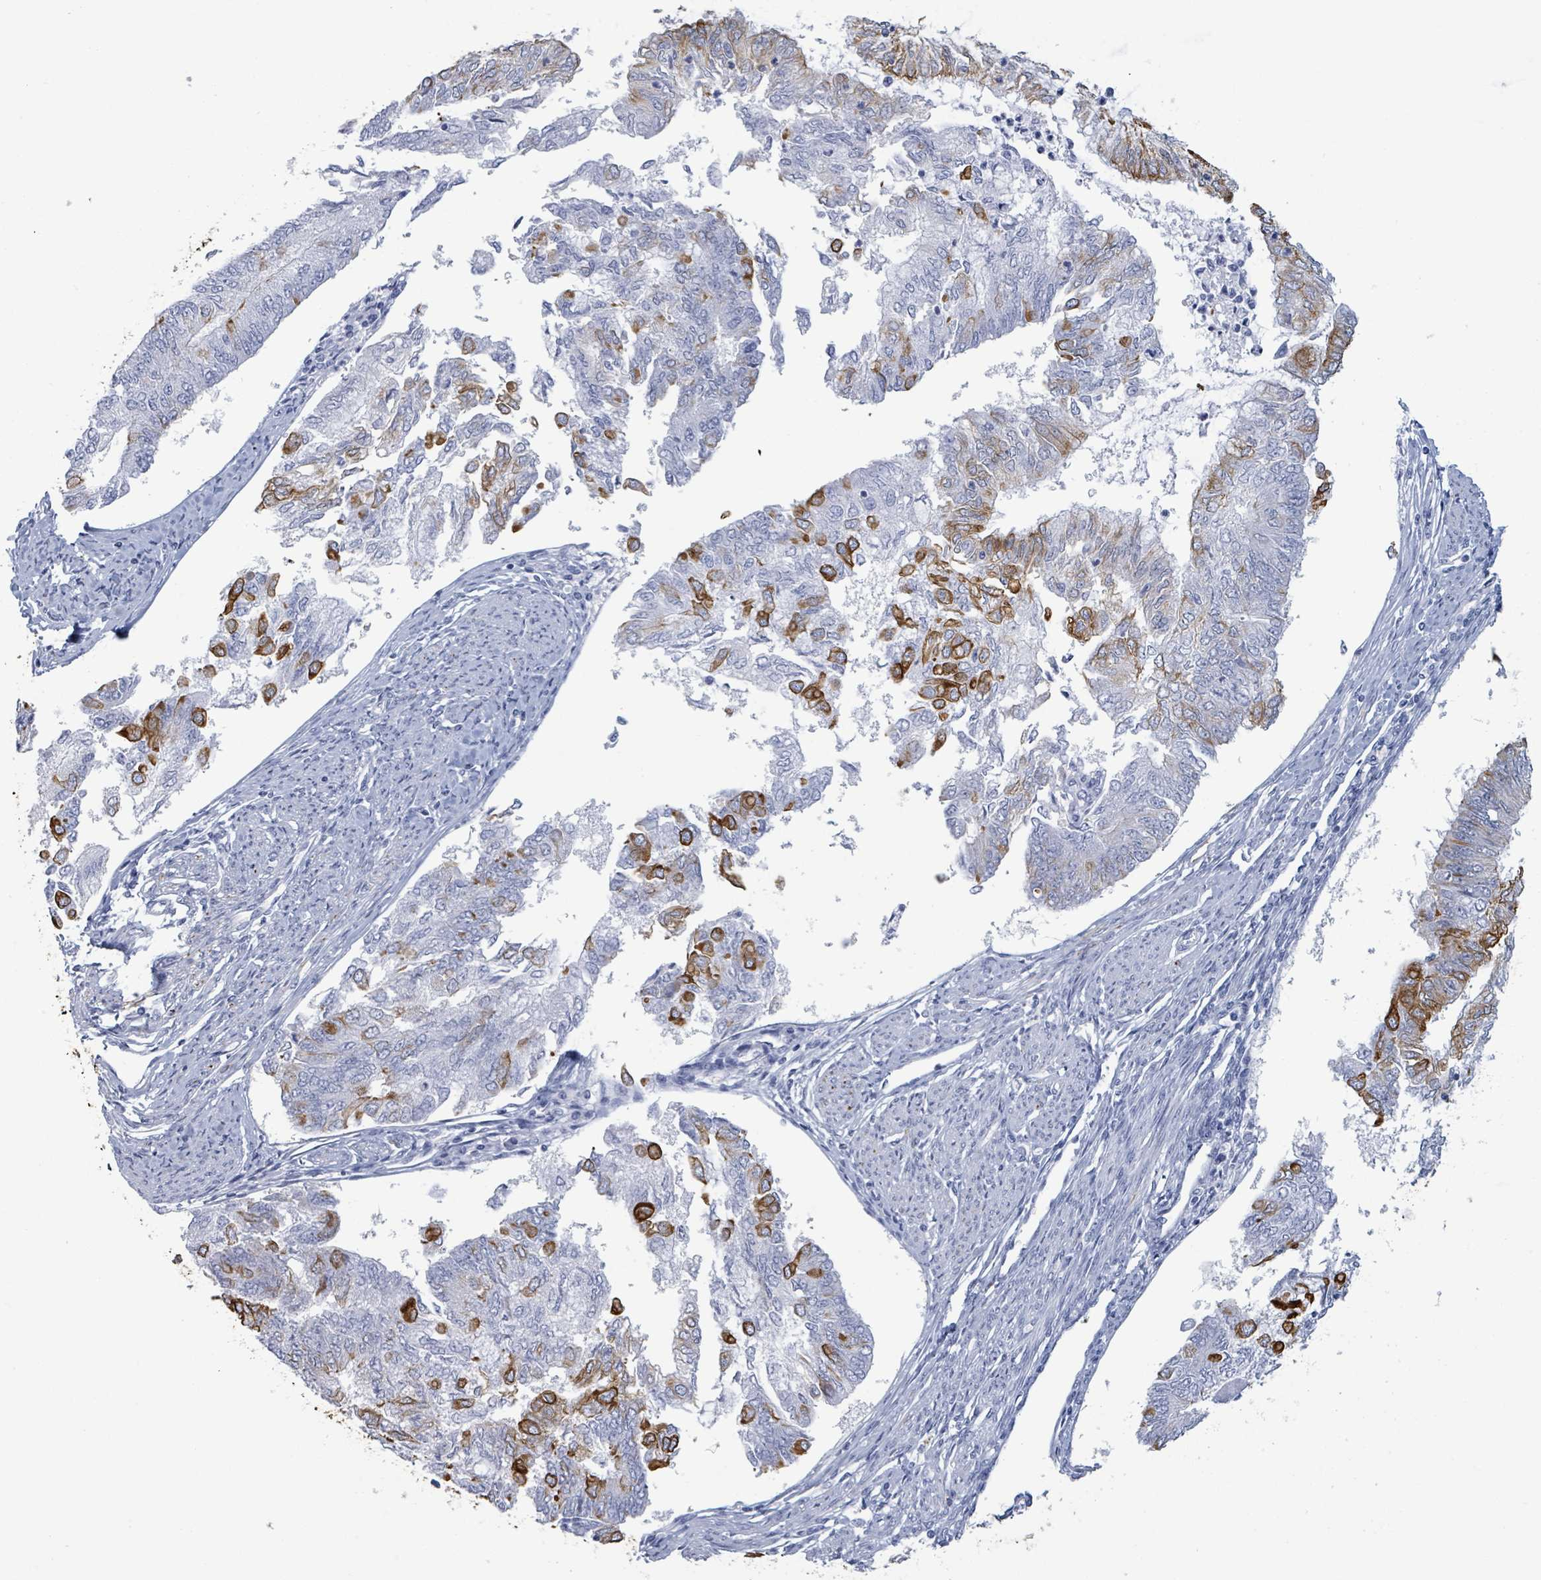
{"staining": {"intensity": "strong", "quantity": "<25%", "location": "cytoplasmic/membranous"}, "tissue": "endometrial cancer", "cell_type": "Tumor cells", "image_type": "cancer", "snomed": [{"axis": "morphology", "description": "Adenocarcinoma, NOS"}, {"axis": "topography", "description": "Endometrium"}], "caption": "Immunohistochemical staining of adenocarcinoma (endometrial) exhibits medium levels of strong cytoplasmic/membranous expression in approximately <25% of tumor cells. Immunohistochemistry (ihc) stains the protein in brown and the nuclei are stained blue.", "gene": "KRT8", "patient": {"sex": "female", "age": 68}}